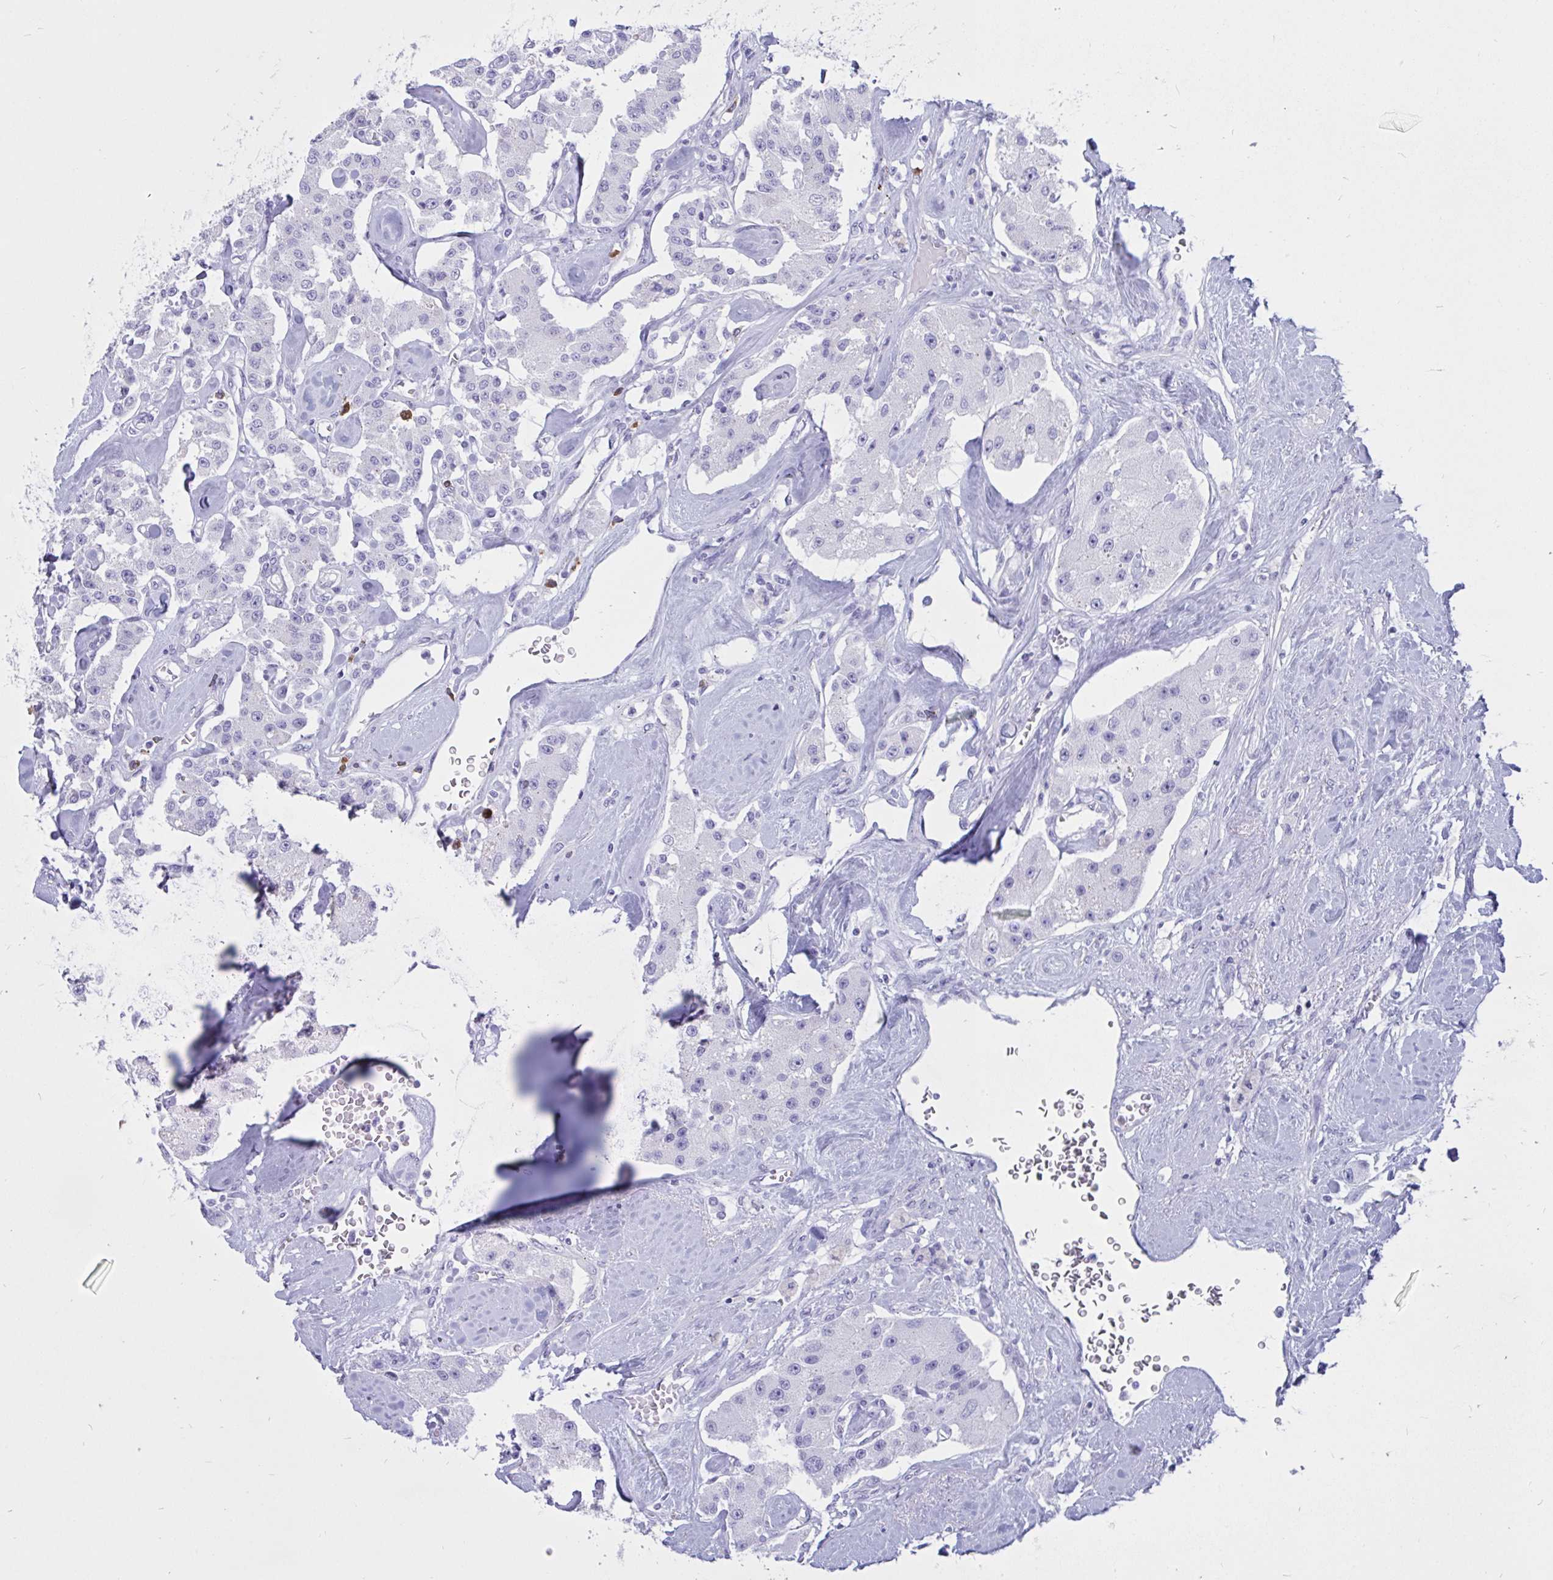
{"staining": {"intensity": "negative", "quantity": "none", "location": "none"}, "tissue": "carcinoid", "cell_type": "Tumor cells", "image_type": "cancer", "snomed": [{"axis": "morphology", "description": "Carcinoid, malignant, NOS"}, {"axis": "topography", "description": "Pancreas"}], "caption": "Human carcinoid stained for a protein using immunohistochemistry (IHC) exhibits no staining in tumor cells.", "gene": "RNASE3", "patient": {"sex": "male", "age": 41}}